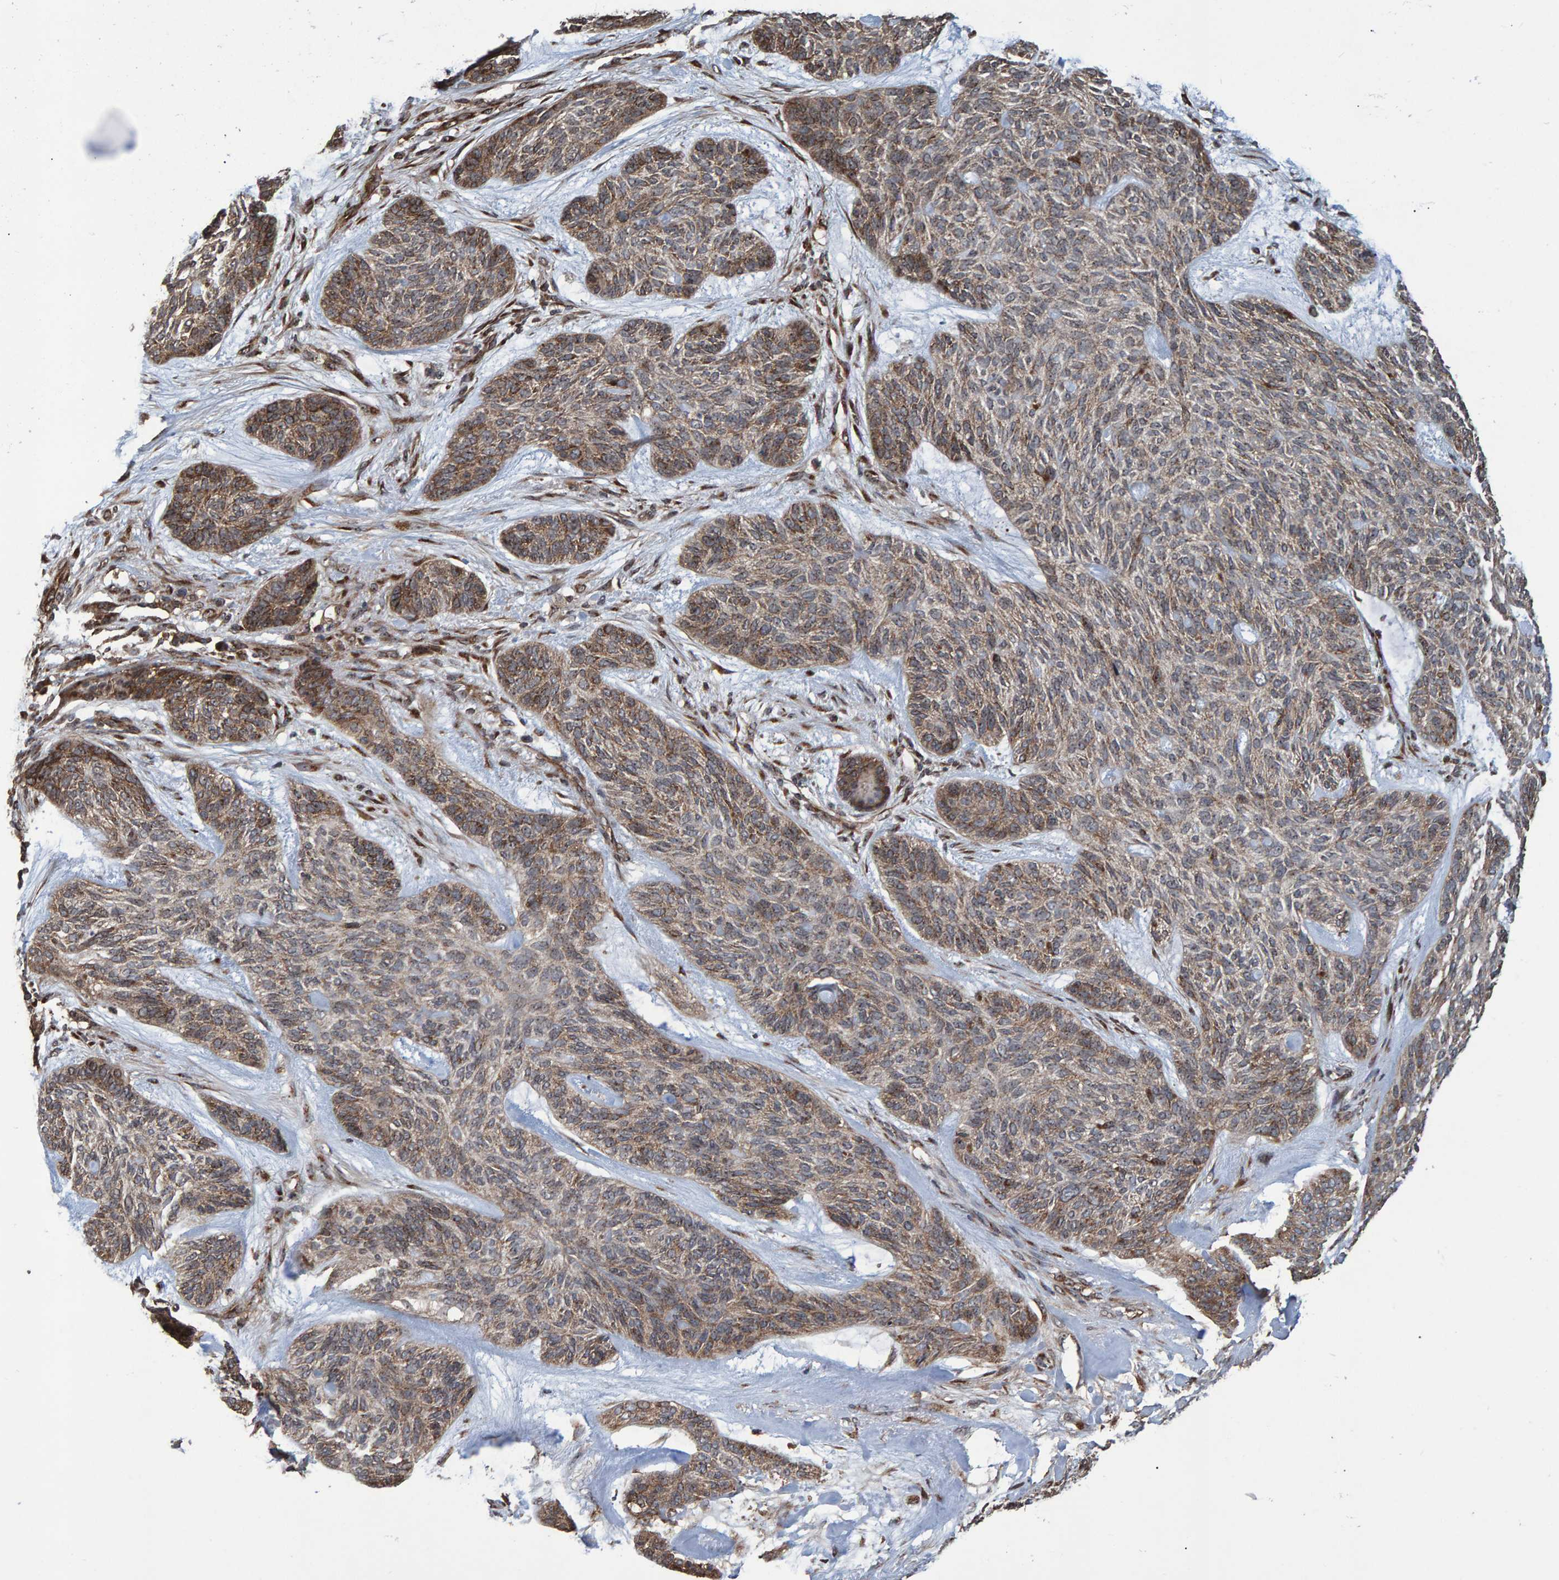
{"staining": {"intensity": "moderate", "quantity": "25%-75%", "location": "cytoplasmic/membranous"}, "tissue": "skin cancer", "cell_type": "Tumor cells", "image_type": "cancer", "snomed": [{"axis": "morphology", "description": "Basal cell carcinoma"}, {"axis": "topography", "description": "Skin"}], "caption": "Protein expression analysis of human skin cancer reveals moderate cytoplasmic/membranous positivity in approximately 25%-75% of tumor cells.", "gene": "TRIM68", "patient": {"sex": "male", "age": 55}}